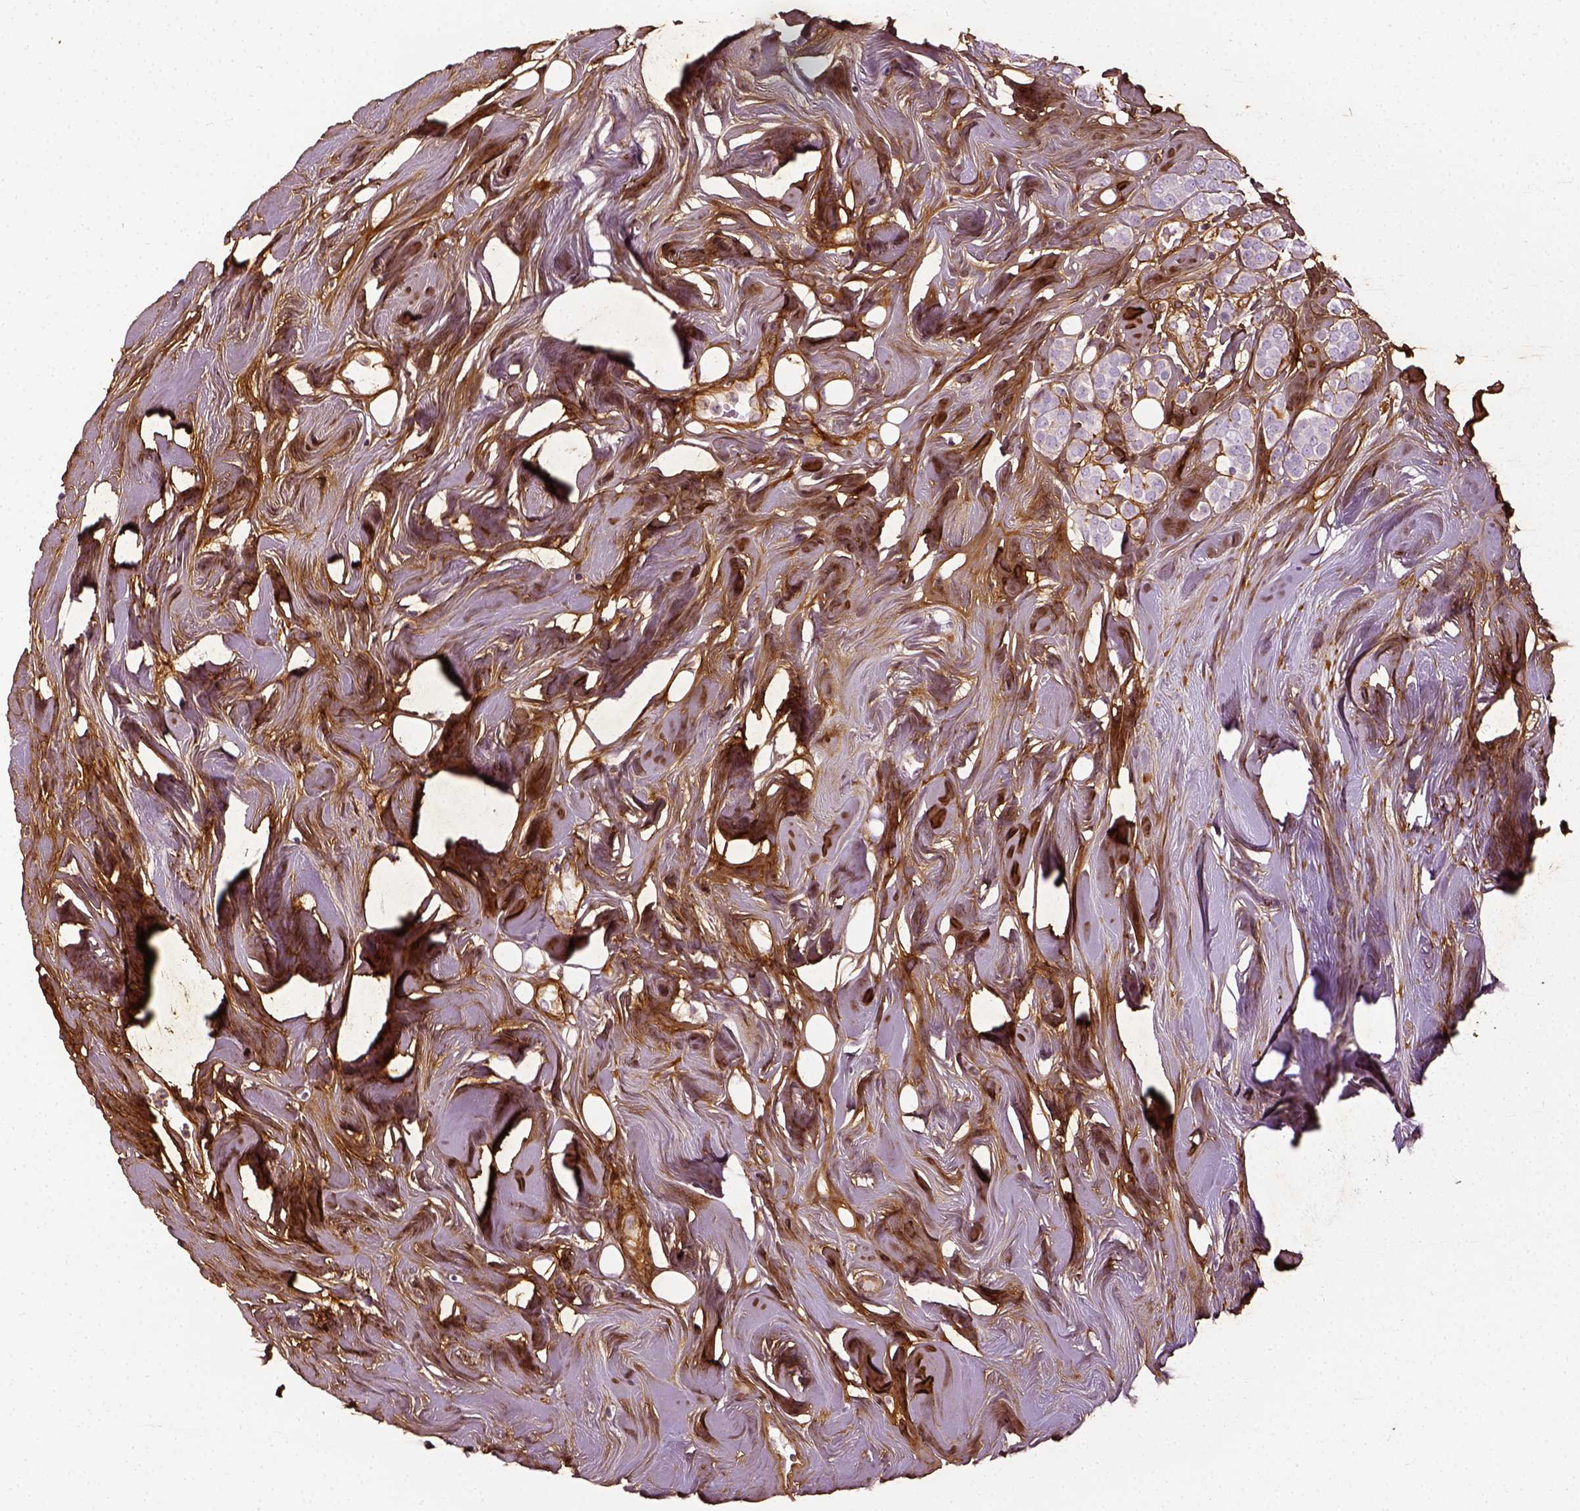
{"staining": {"intensity": "negative", "quantity": "none", "location": "none"}, "tissue": "breast cancer", "cell_type": "Tumor cells", "image_type": "cancer", "snomed": [{"axis": "morphology", "description": "Lobular carcinoma"}, {"axis": "topography", "description": "Breast"}], "caption": "Tumor cells are negative for protein expression in human breast cancer (lobular carcinoma).", "gene": "COL6A2", "patient": {"sex": "female", "age": 49}}